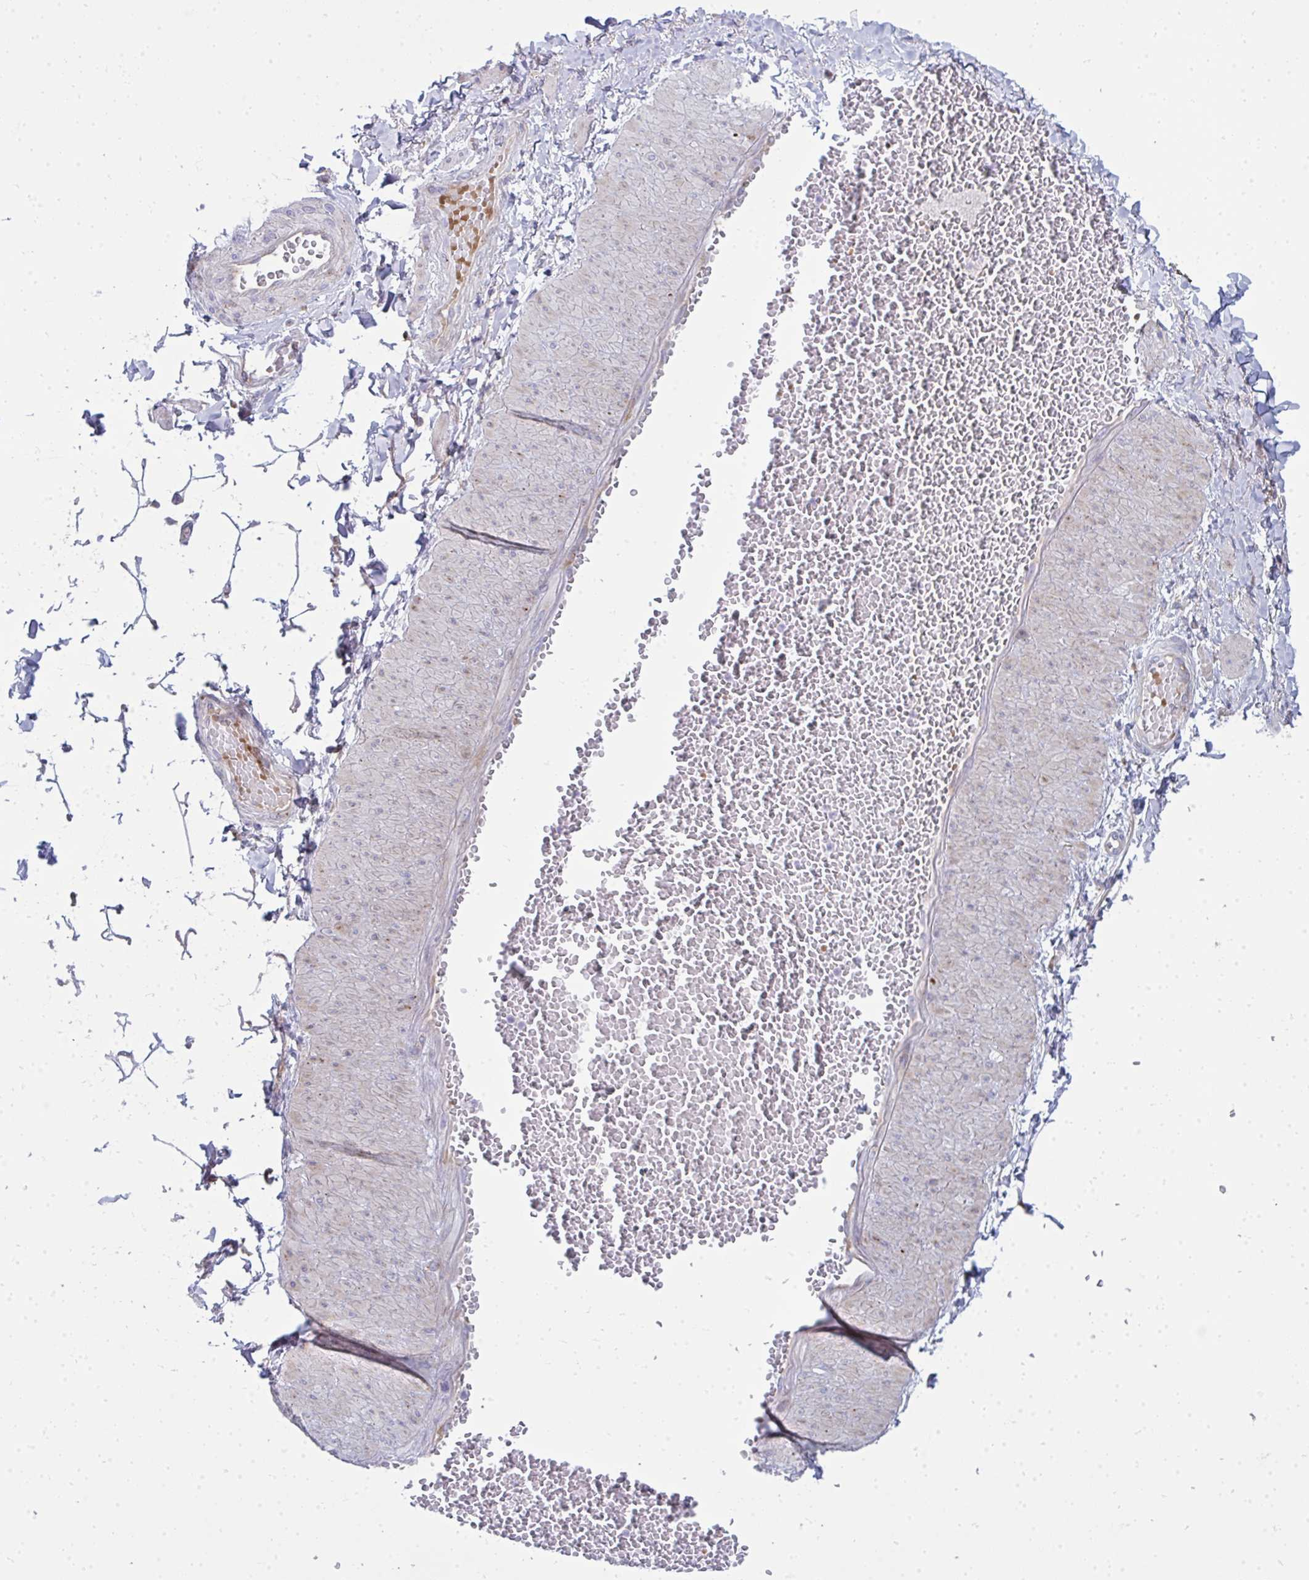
{"staining": {"intensity": "negative", "quantity": "none", "location": "none"}, "tissue": "adipose tissue", "cell_type": "Adipocytes", "image_type": "normal", "snomed": [{"axis": "morphology", "description": "Normal tissue, NOS"}, {"axis": "topography", "description": "Epididymis"}, {"axis": "topography", "description": "Peripheral nerve tissue"}], "caption": "IHC photomicrograph of unremarkable human adipose tissue stained for a protein (brown), which shows no expression in adipocytes.", "gene": "GFPT2", "patient": {"sex": "male", "age": 32}}